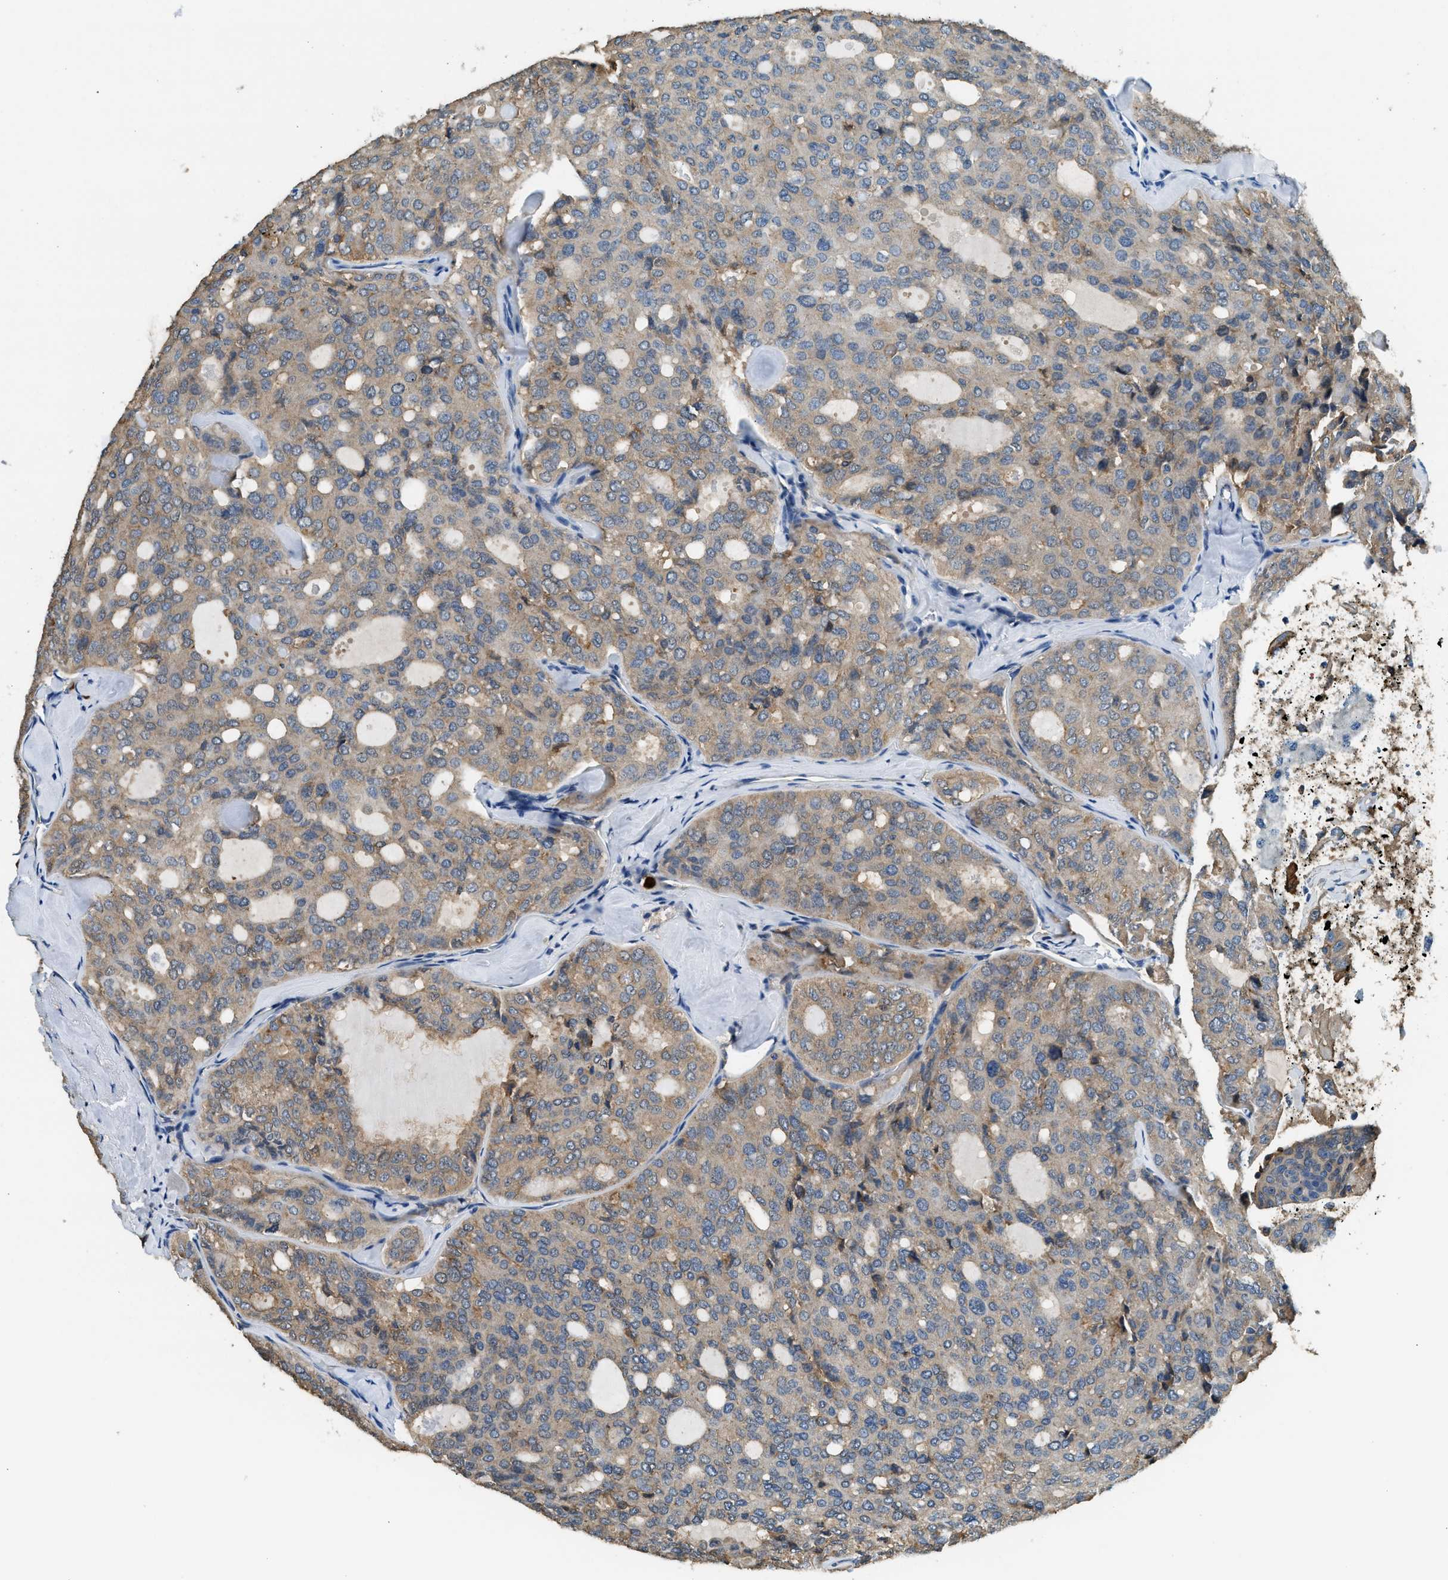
{"staining": {"intensity": "weak", "quantity": ">75%", "location": "cytoplasmic/membranous"}, "tissue": "thyroid cancer", "cell_type": "Tumor cells", "image_type": "cancer", "snomed": [{"axis": "morphology", "description": "Follicular adenoma carcinoma, NOS"}, {"axis": "topography", "description": "Thyroid gland"}], "caption": "Brown immunohistochemical staining in thyroid cancer (follicular adenoma carcinoma) shows weak cytoplasmic/membranous staining in approximately >75% of tumor cells.", "gene": "ANXA3", "patient": {"sex": "male", "age": 75}}